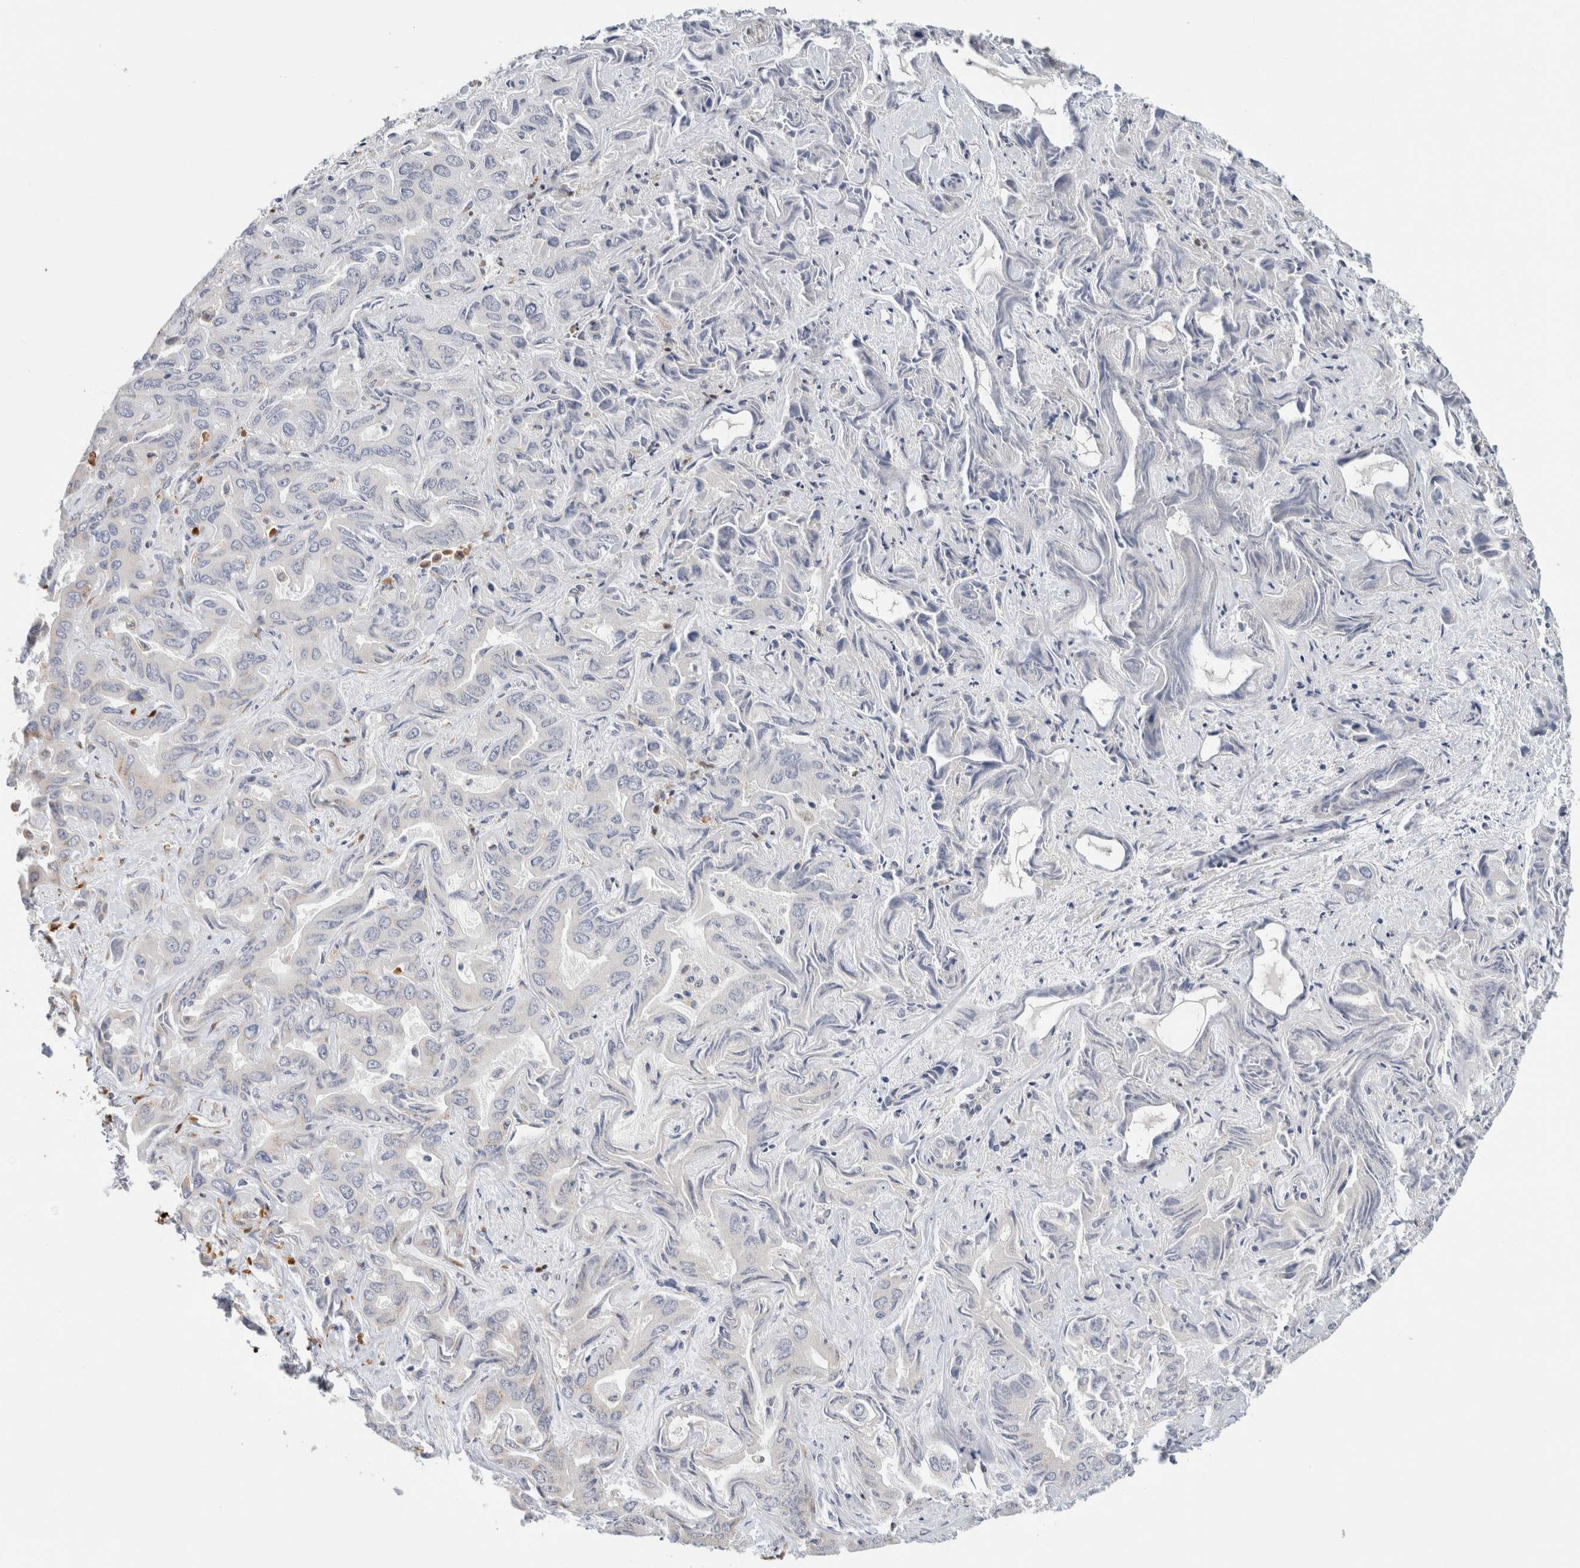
{"staining": {"intensity": "negative", "quantity": "none", "location": "none"}, "tissue": "liver cancer", "cell_type": "Tumor cells", "image_type": "cancer", "snomed": [{"axis": "morphology", "description": "Cholangiocarcinoma"}, {"axis": "topography", "description": "Liver"}], "caption": "An IHC photomicrograph of liver cholangiocarcinoma is shown. There is no staining in tumor cells of liver cholangiocarcinoma.", "gene": "P4HA1", "patient": {"sex": "female", "age": 52}}